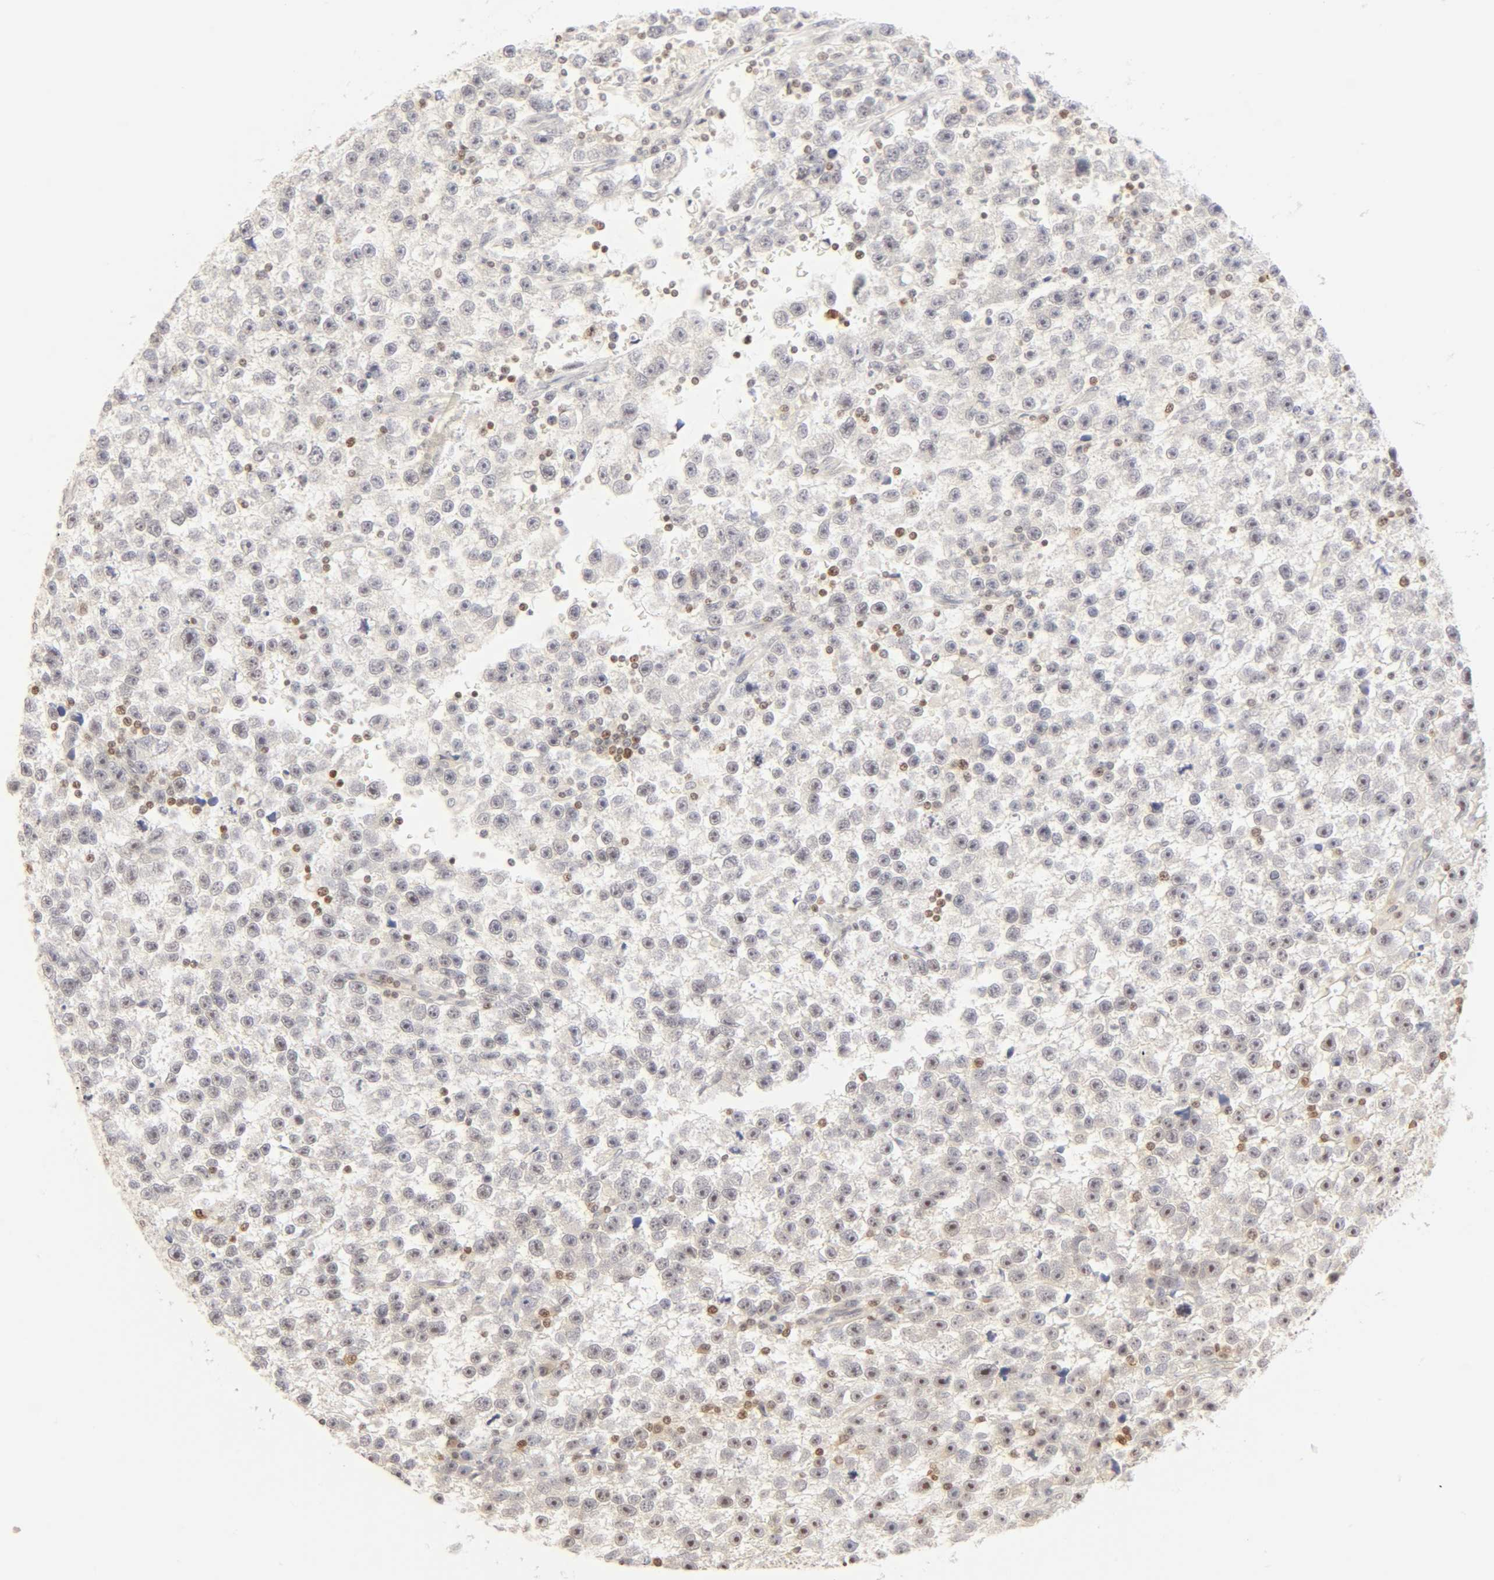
{"staining": {"intensity": "weak", "quantity": "25%-75%", "location": "nuclear"}, "tissue": "testis cancer", "cell_type": "Tumor cells", "image_type": "cancer", "snomed": [{"axis": "morphology", "description": "Seminoma, NOS"}, {"axis": "topography", "description": "Testis"}], "caption": "Immunohistochemistry (IHC) histopathology image of neoplastic tissue: seminoma (testis) stained using immunohistochemistry (IHC) displays low levels of weak protein expression localized specifically in the nuclear of tumor cells, appearing as a nuclear brown color.", "gene": "KIF2A", "patient": {"sex": "male", "age": 33}}